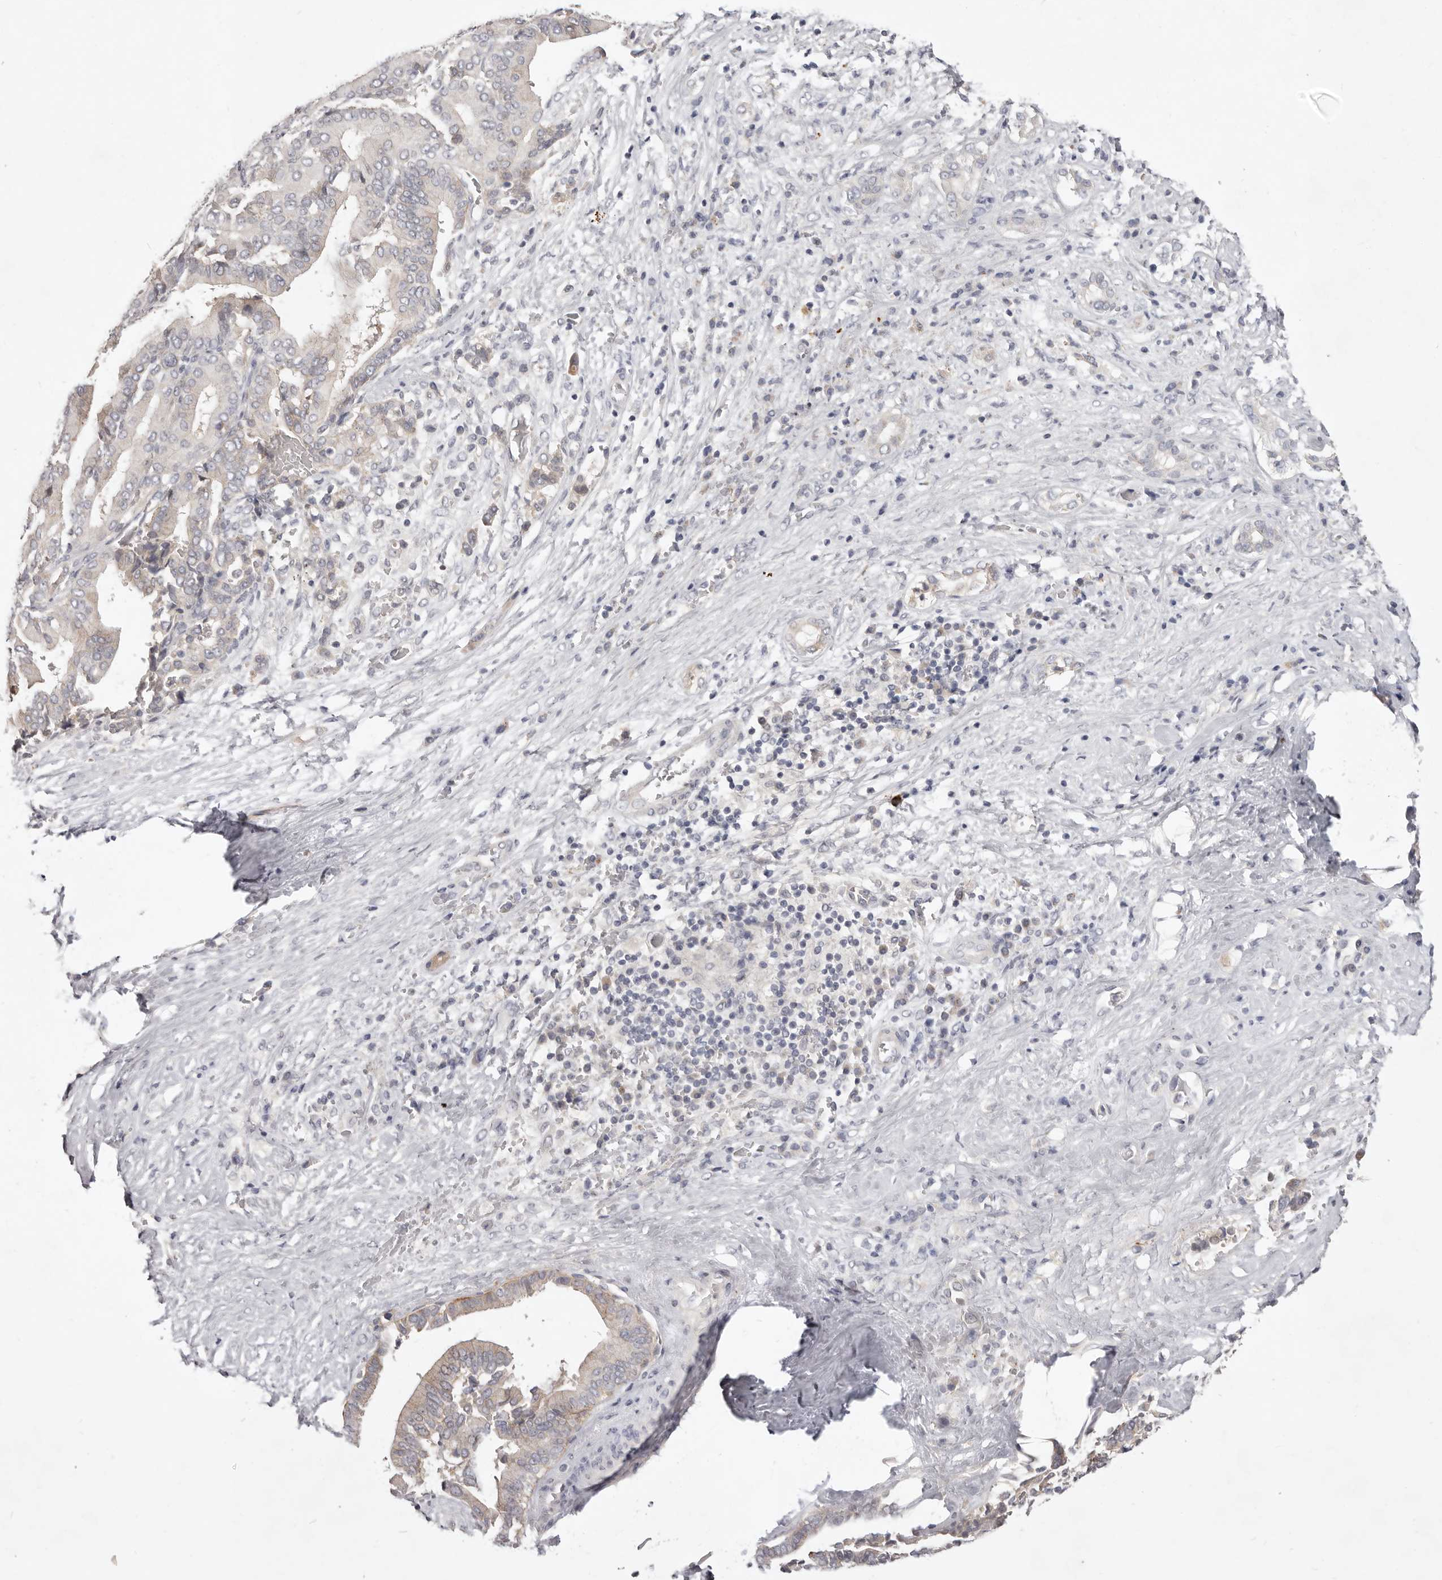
{"staining": {"intensity": "negative", "quantity": "none", "location": "none"}, "tissue": "liver cancer", "cell_type": "Tumor cells", "image_type": "cancer", "snomed": [{"axis": "morphology", "description": "Cholangiocarcinoma"}, {"axis": "topography", "description": "Liver"}], "caption": "An image of cholangiocarcinoma (liver) stained for a protein shows no brown staining in tumor cells.", "gene": "GARNL3", "patient": {"sex": "female", "age": 75}}